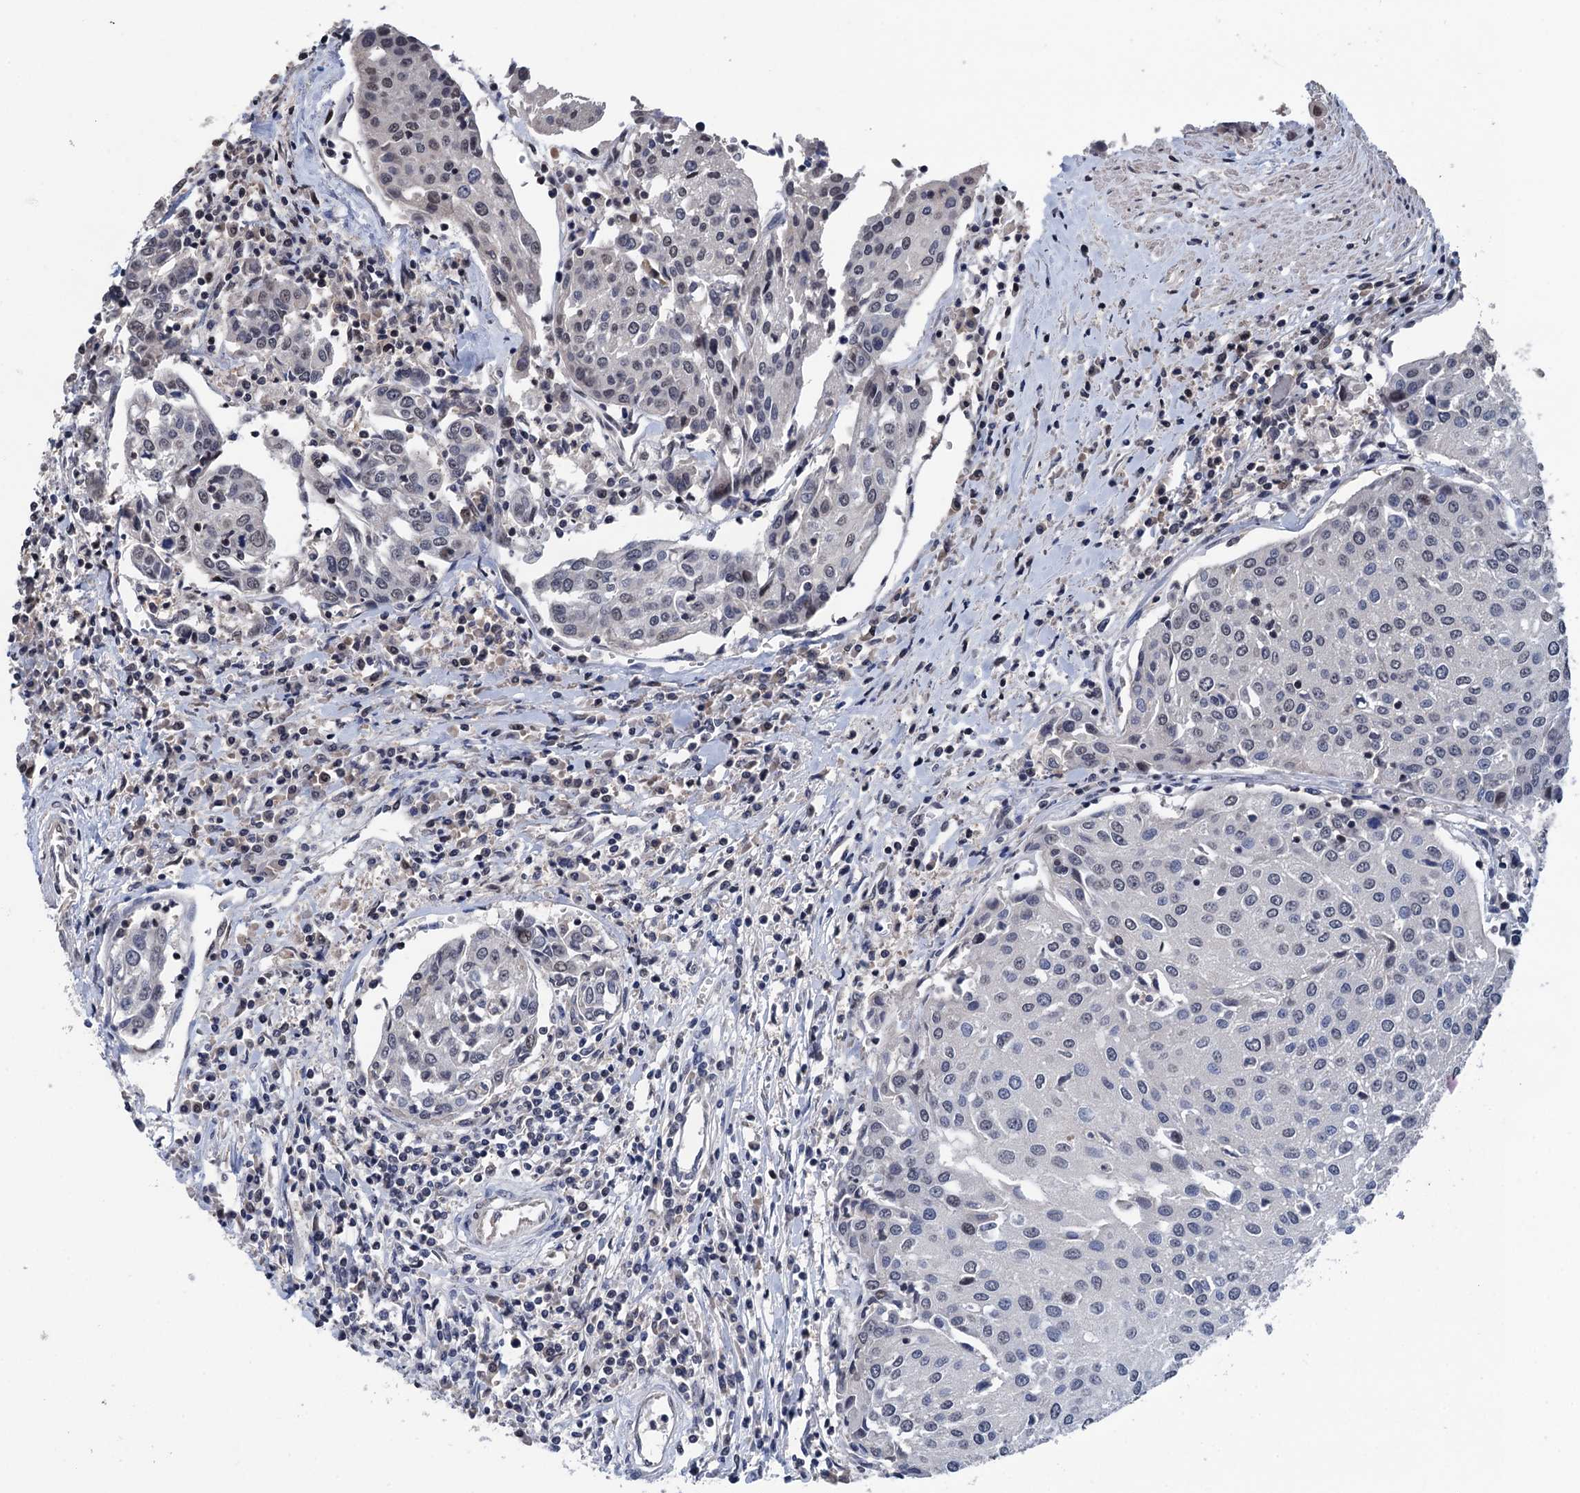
{"staining": {"intensity": "weak", "quantity": "<25%", "location": "nuclear"}, "tissue": "urothelial cancer", "cell_type": "Tumor cells", "image_type": "cancer", "snomed": [{"axis": "morphology", "description": "Urothelial carcinoma, High grade"}, {"axis": "topography", "description": "Urinary bladder"}], "caption": "Urothelial cancer was stained to show a protein in brown. There is no significant positivity in tumor cells.", "gene": "ART5", "patient": {"sex": "female", "age": 85}}